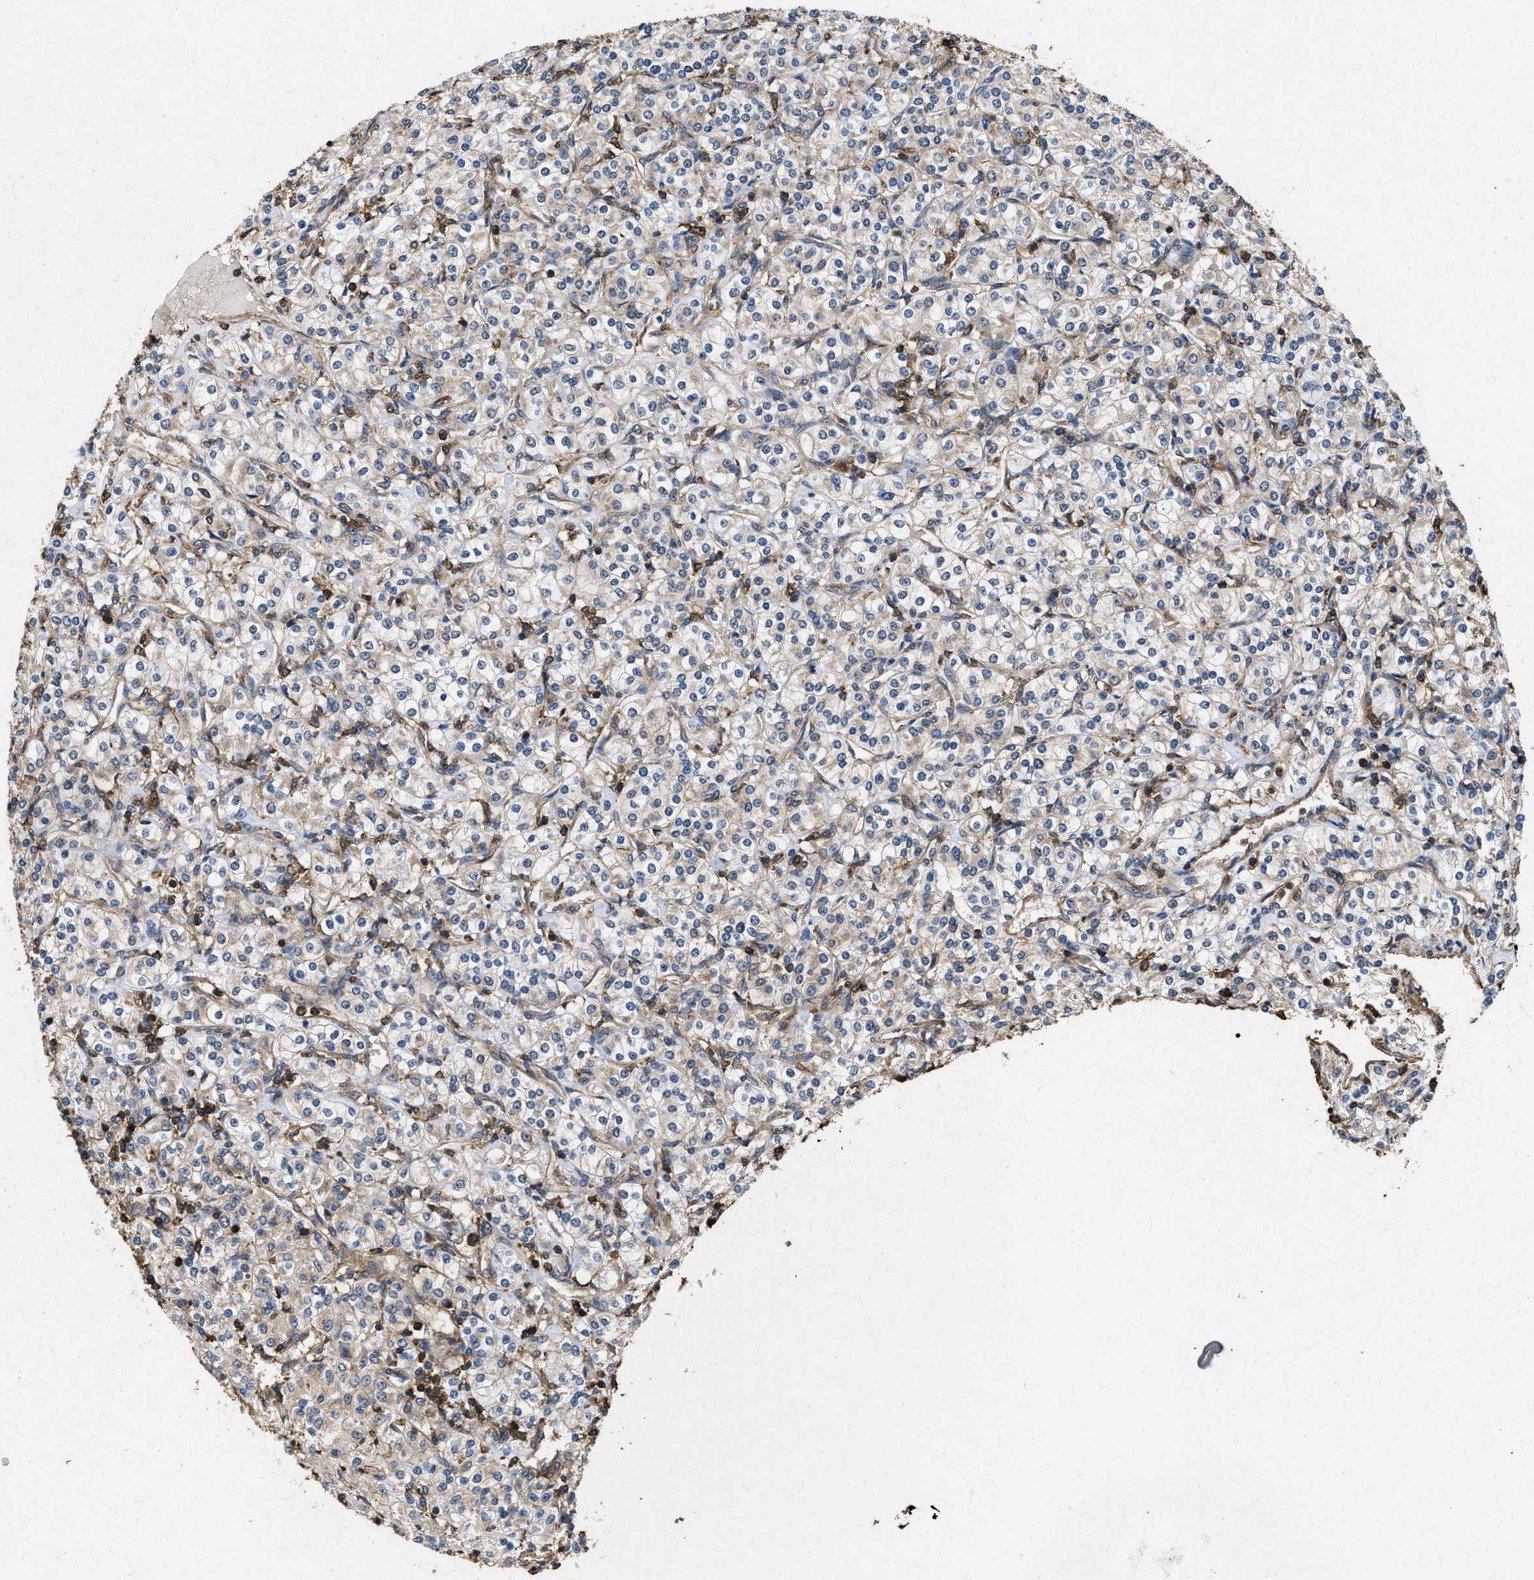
{"staining": {"intensity": "weak", "quantity": "25%-75%", "location": "cytoplasmic/membranous"}, "tissue": "renal cancer", "cell_type": "Tumor cells", "image_type": "cancer", "snomed": [{"axis": "morphology", "description": "Adenocarcinoma, NOS"}, {"axis": "topography", "description": "Kidney"}], "caption": "Immunohistochemistry (IHC) (DAB (3,3'-diaminobenzidine)) staining of renal cancer (adenocarcinoma) reveals weak cytoplasmic/membranous protein positivity in approximately 25%-75% of tumor cells.", "gene": "LINGO2", "patient": {"sex": "male", "age": 77}}